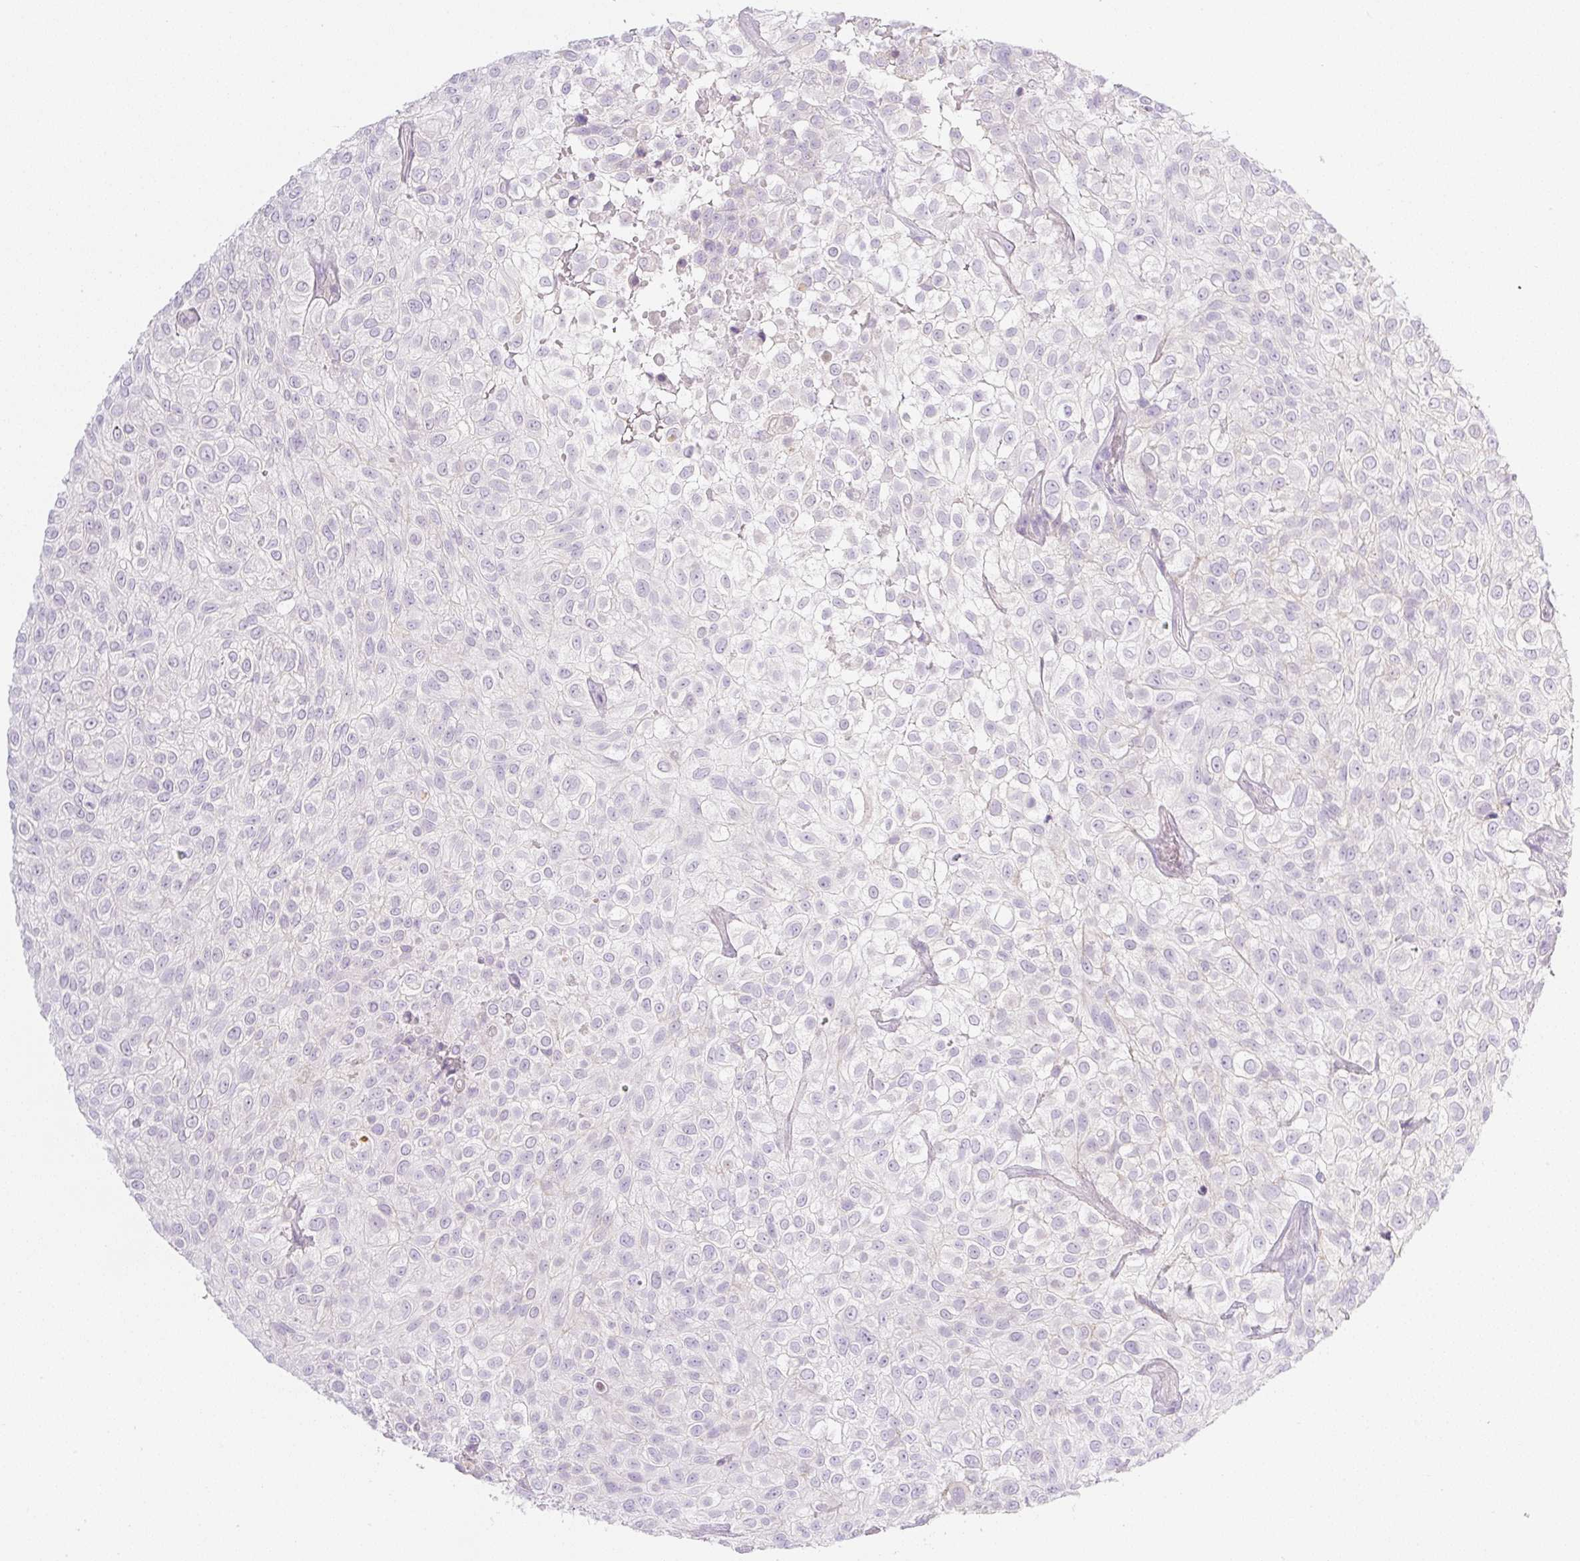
{"staining": {"intensity": "negative", "quantity": "none", "location": "none"}, "tissue": "urothelial cancer", "cell_type": "Tumor cells", "image_type": "cancer", "snomed": [{"axis": "morphology", "description": "Urothelial carcinoma, High grade"}, {"axis": "topography", "description": "Urinary bladder"}], "caption": "A high-resolution image shows IHC staining of high-grade urothelial carcinoma, which displays no significant expression in tumor cells.", "gene": "MIA2", "patient": {"sex": "male", "age": 56}}